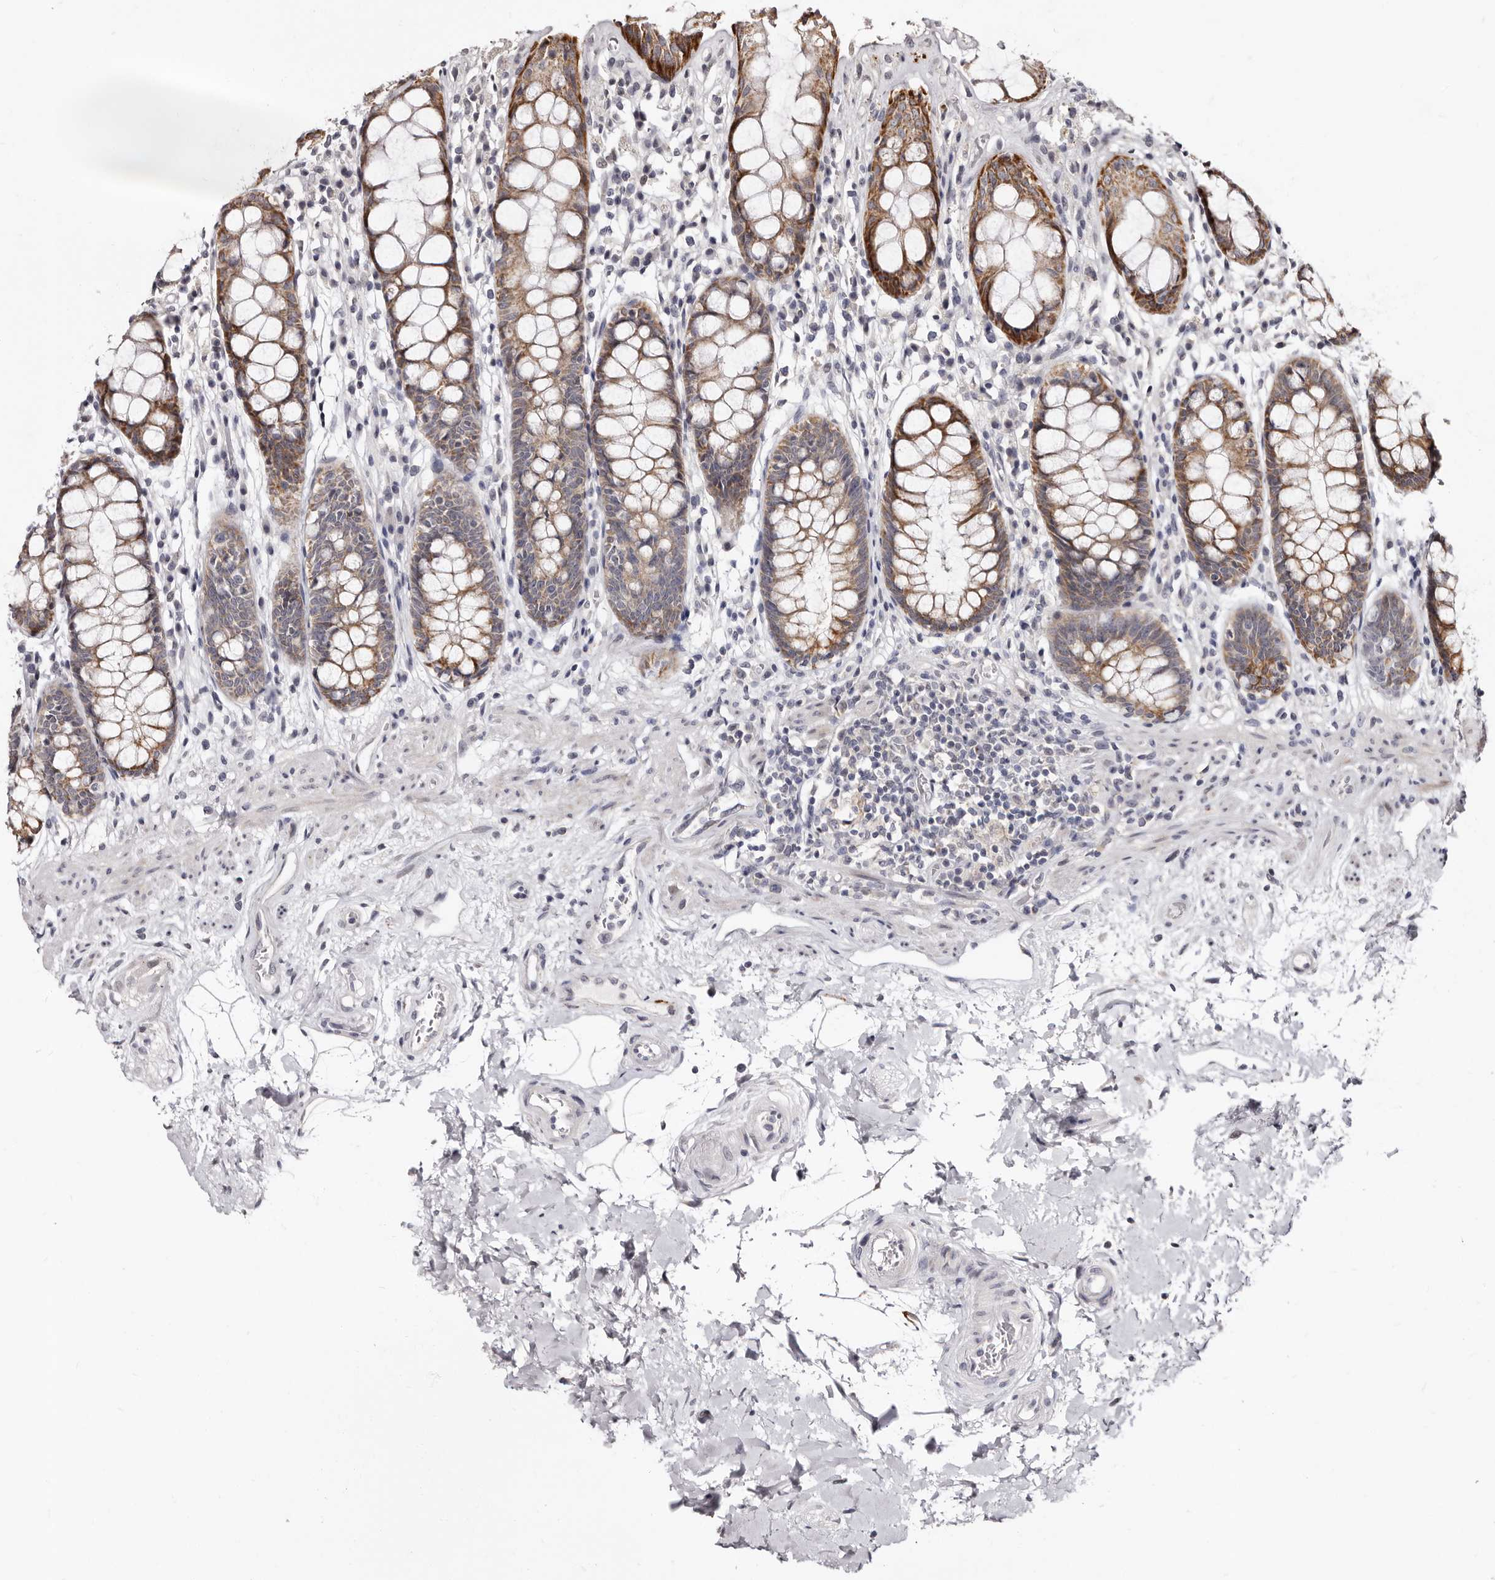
{"staining": {"intensity": "moderate", "quantity": ">75%", "location": "cytoplasmic/membranous"}, "tissue": "rectum", "cell_type": "Glandular cells", "image_type": "normal", "snomed": [{"axis": "morphology", "description": "Normal tissue, NOS"}, {"axis": "topography", "description": "Rectum"}], "caption": "IHC histopathology image of benign rectum: rectum stained using IHC demonstrates medium levels of moderate protein expression localized specifically in the cytoplasmic/membranous of glandular cells, appearing as a cytoplasmic/membranous brown color.", "gene": "PHF20L1", "patient": {"sex": "male", "age": 64}}